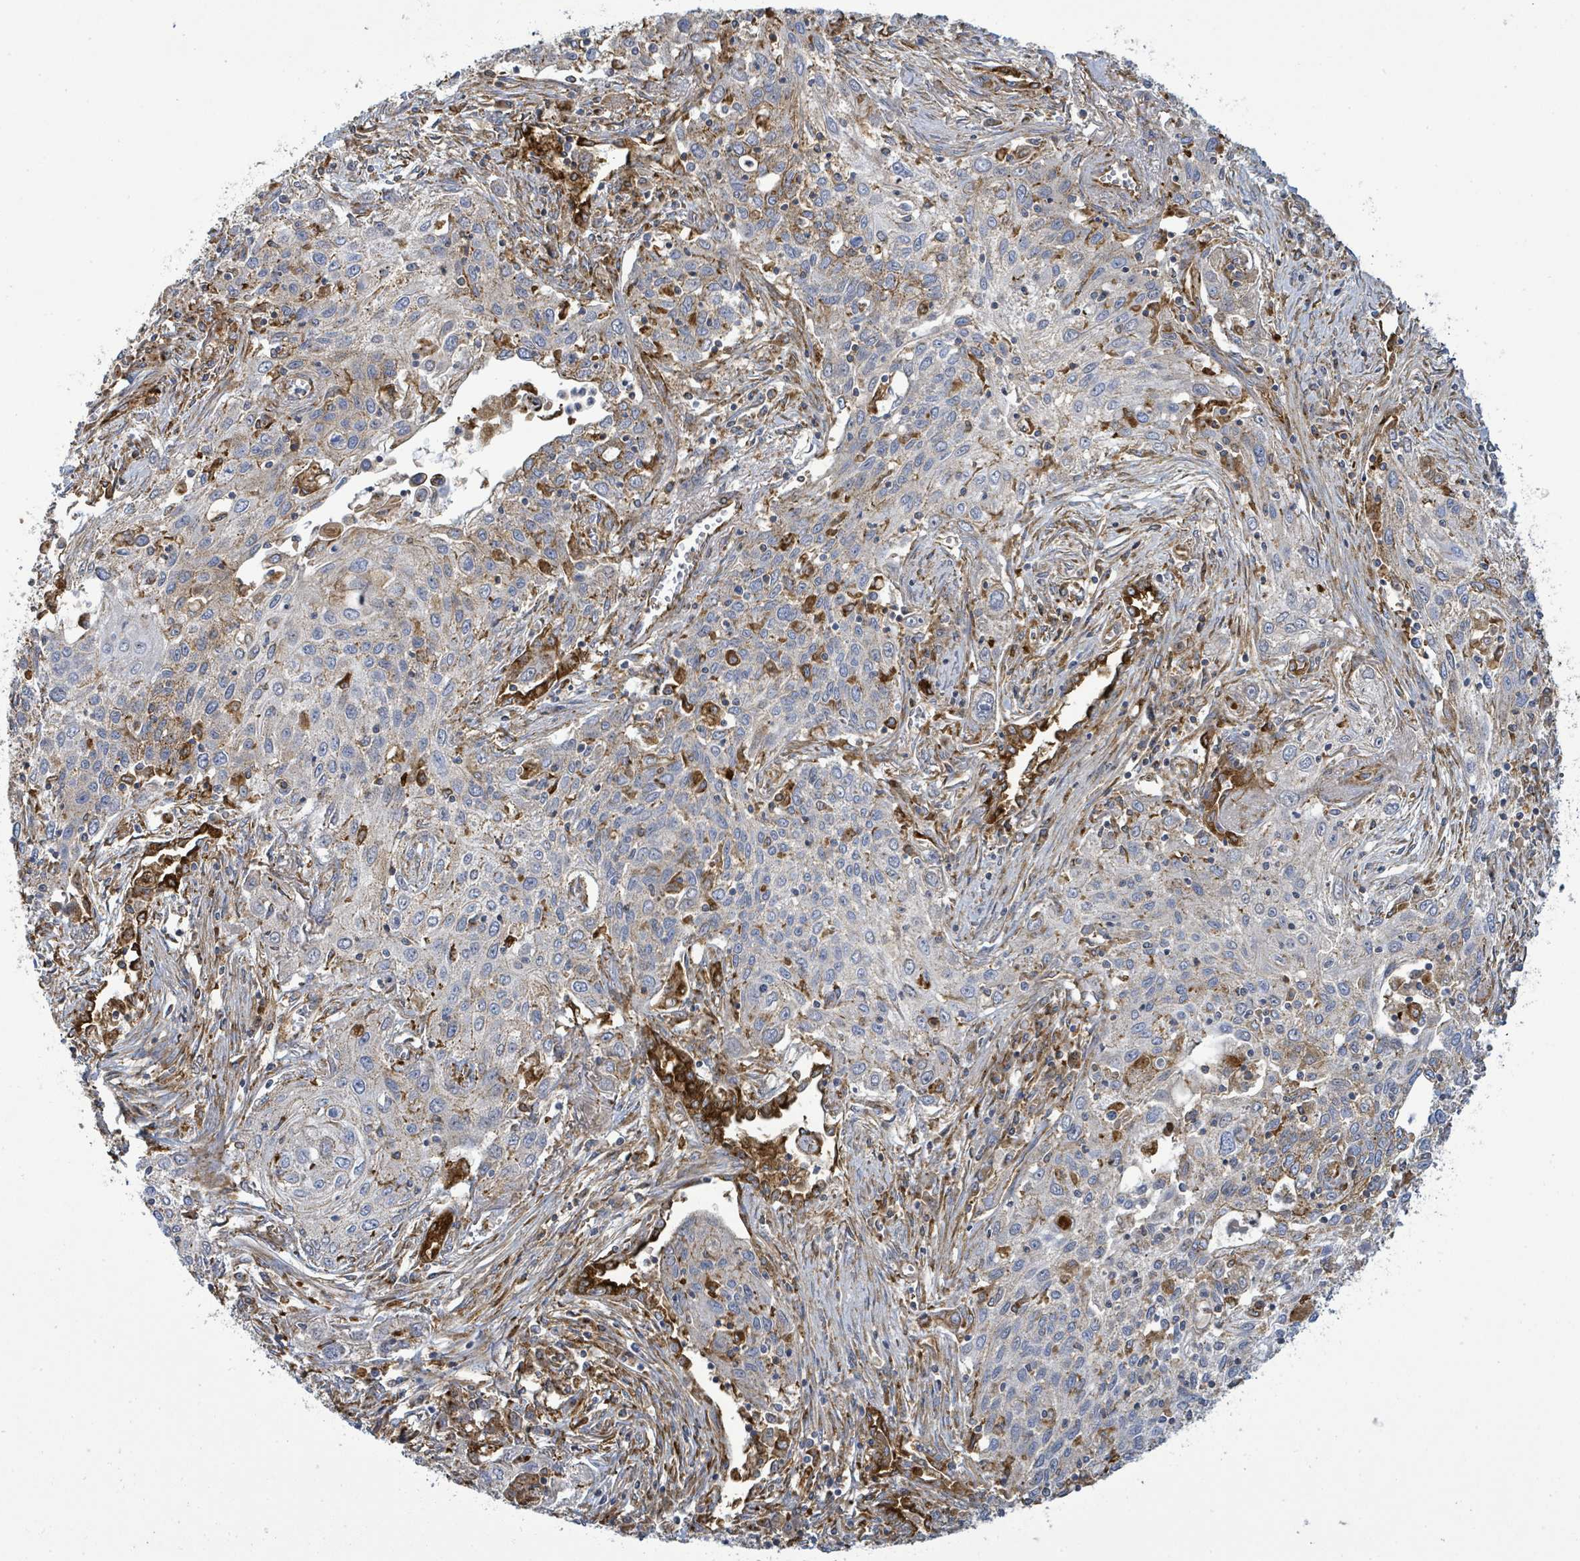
{"staining": {"intensity": "strong", "quantity": "<25%", "location": "cytoplasmic/membranous"}, "tissue": "lung cancer", "cell_type": "Tumor cells", "image_type": "cancer", "snomed": [{"axis": "morphology", "description": "Squamous cell carcinoma, NOS"}, {"axis": "topography", "description": "Lung"}], "caption": "Immunohistochemistry (IHC) staining of lung cancer, which exhibits medium levels of strong cytoplasmic/membranous expression in about <25% of tumor cells indicating strong cytoplasmic/membranous protein expression. The staining was performed using DAB (3,3'-diaminobenzidine) (brown) for protein detection and nuclei were counterstained in hematoxylin (blue).", "gene": "EGFL7", "patient": {"sex": "female", "age": 69}}